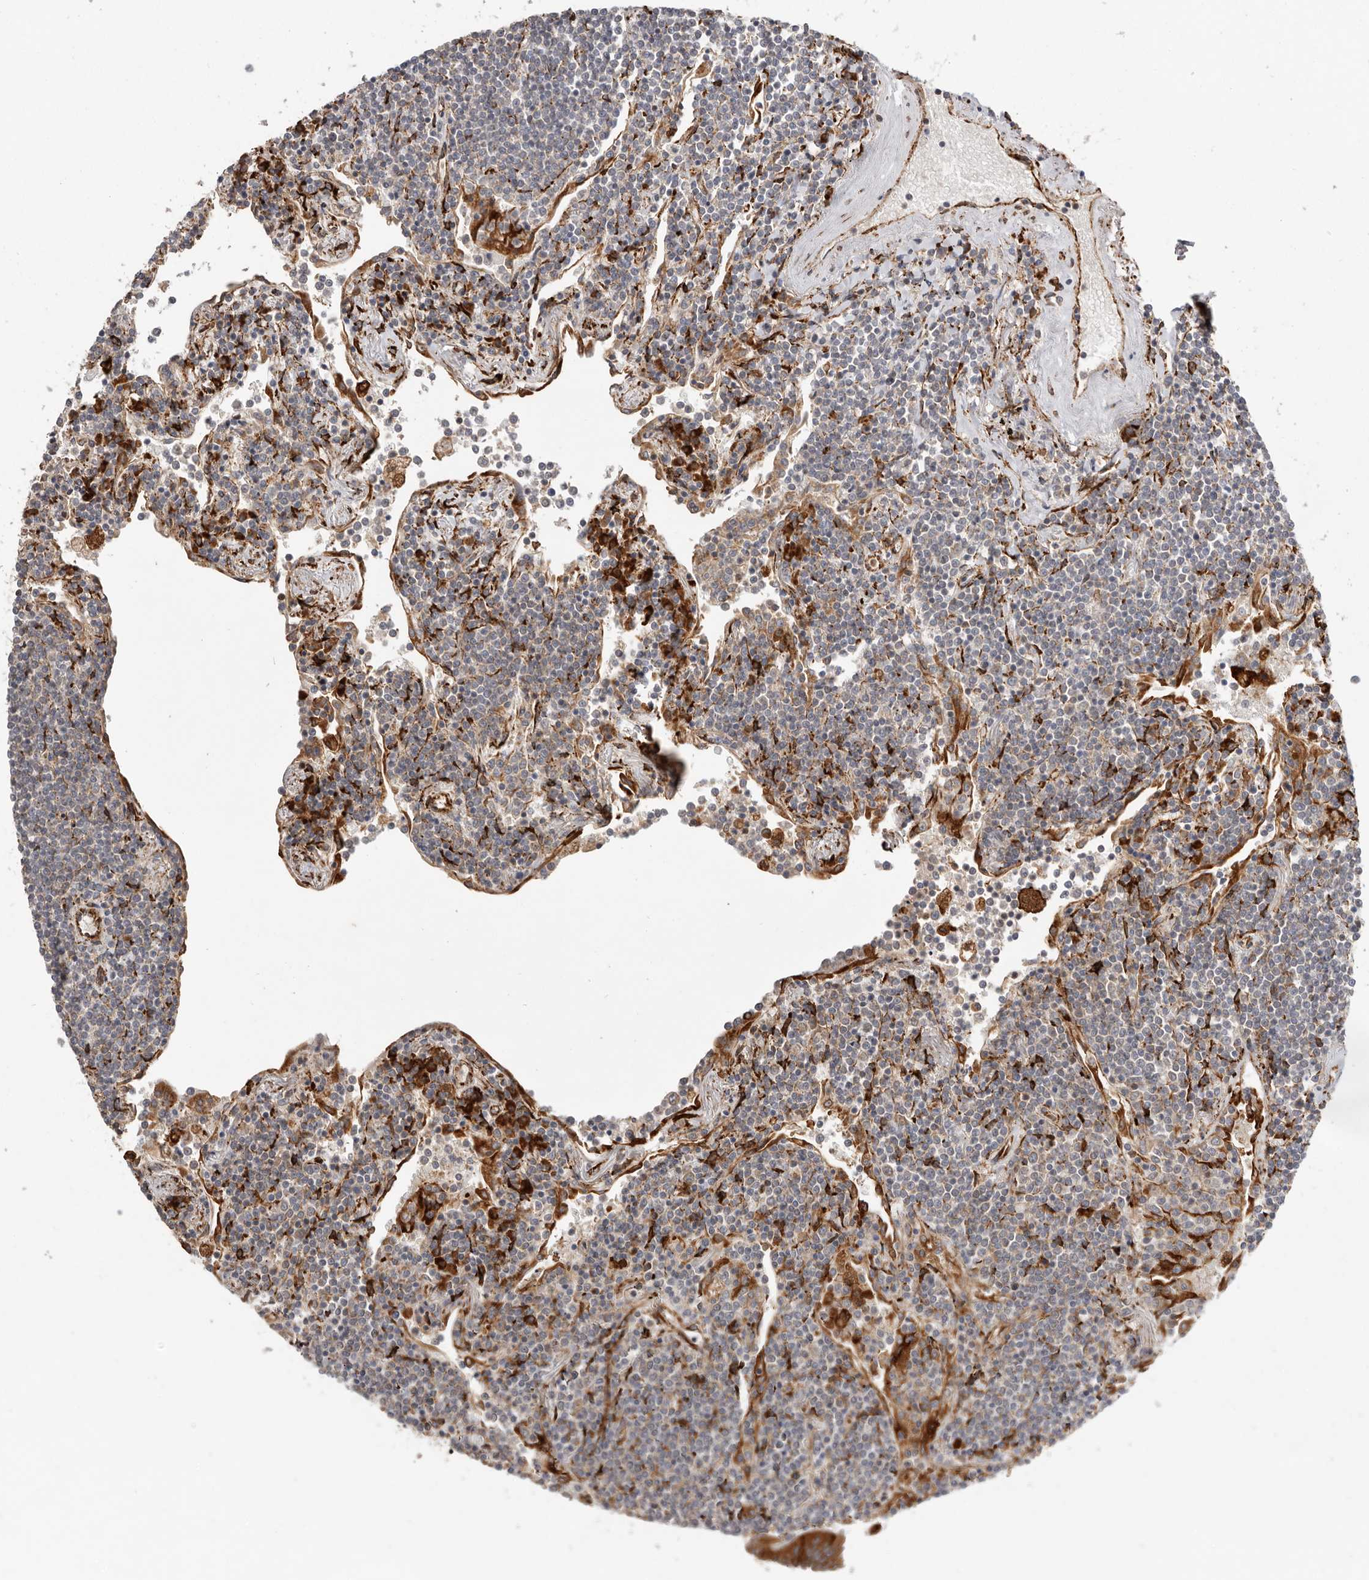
{"staining": {"intensity": "negative", "quantity": "none", "location": "none"}, "tissue": "lymphoma", "cell_type": "Tumor cells", "image_type": "cancer", "snomed": [{"axis": "morphology", "description": "Malignant lymphoma, non-Hodgkin's type, Low grade"}, {"axis": "topography", "description": "Lung"}], "caption": "High power microscopy image of an immunohistochemistry image of malignant lymphoma, non-Hodgkin's type (low-grade), revealing no significant expression in tumor cells.", "gene": "WDTC1", "patient": {"sex": "female", "age": 71}}